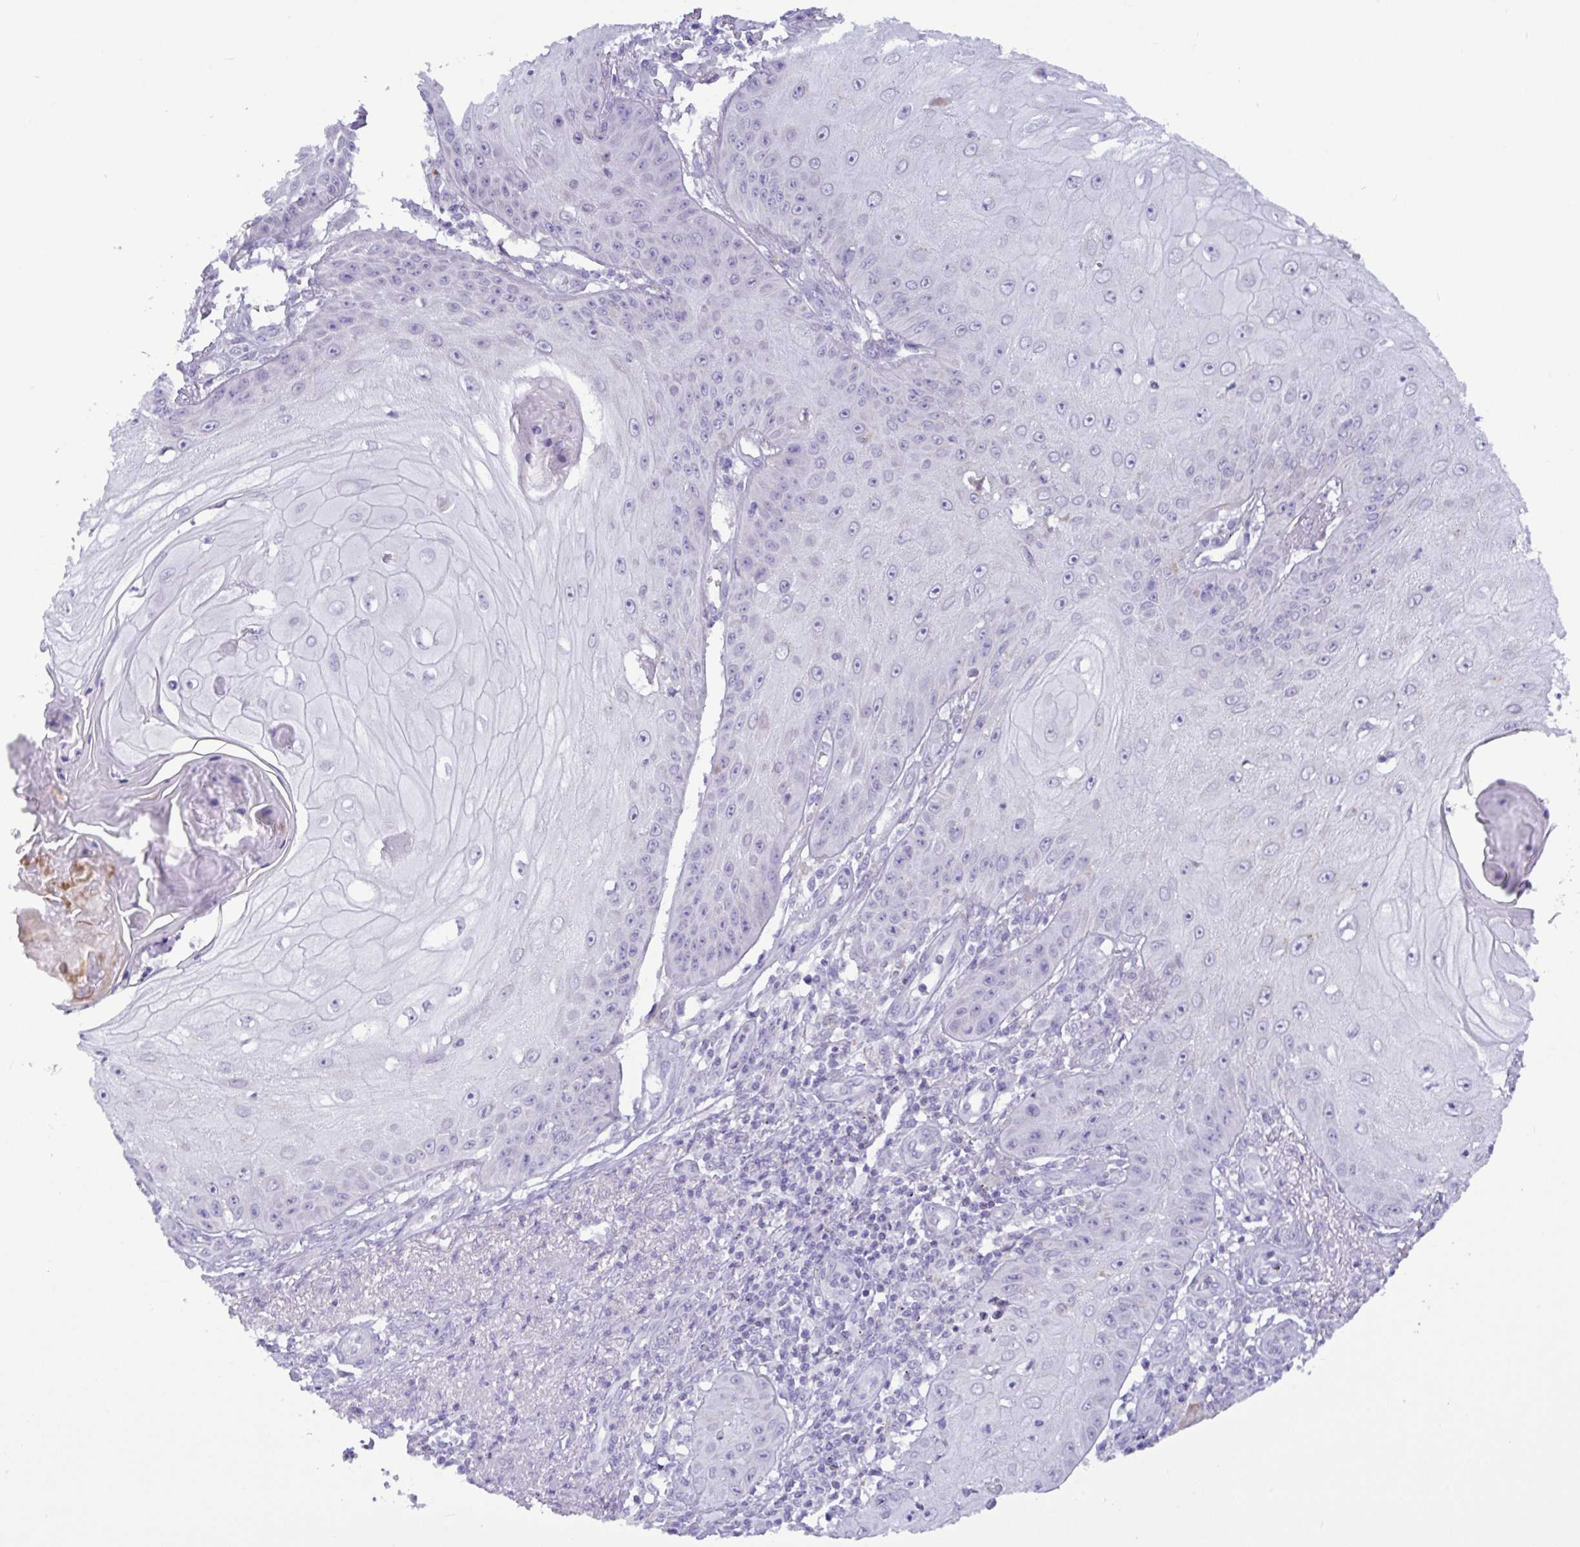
{"staining": {"intensity": "negative", "quantity": "none", "location": "none"}, "tissue": "skin cancer", "cell_type": "Tumor cells", "image_type": "cancer", "snomed": [{"axis": "morphology", "description": "Squamous cell carcinoma, NOS"}, {"axis": "topography", "description": "Skin"}], "caption": "IHC image of human skin cancer (squamous cell carcinoma) stained for a protein (brown), which displays no positivity in tumor cells.", "gene": "SREBF1", "patient": {"sex": "male", "age": 70}}